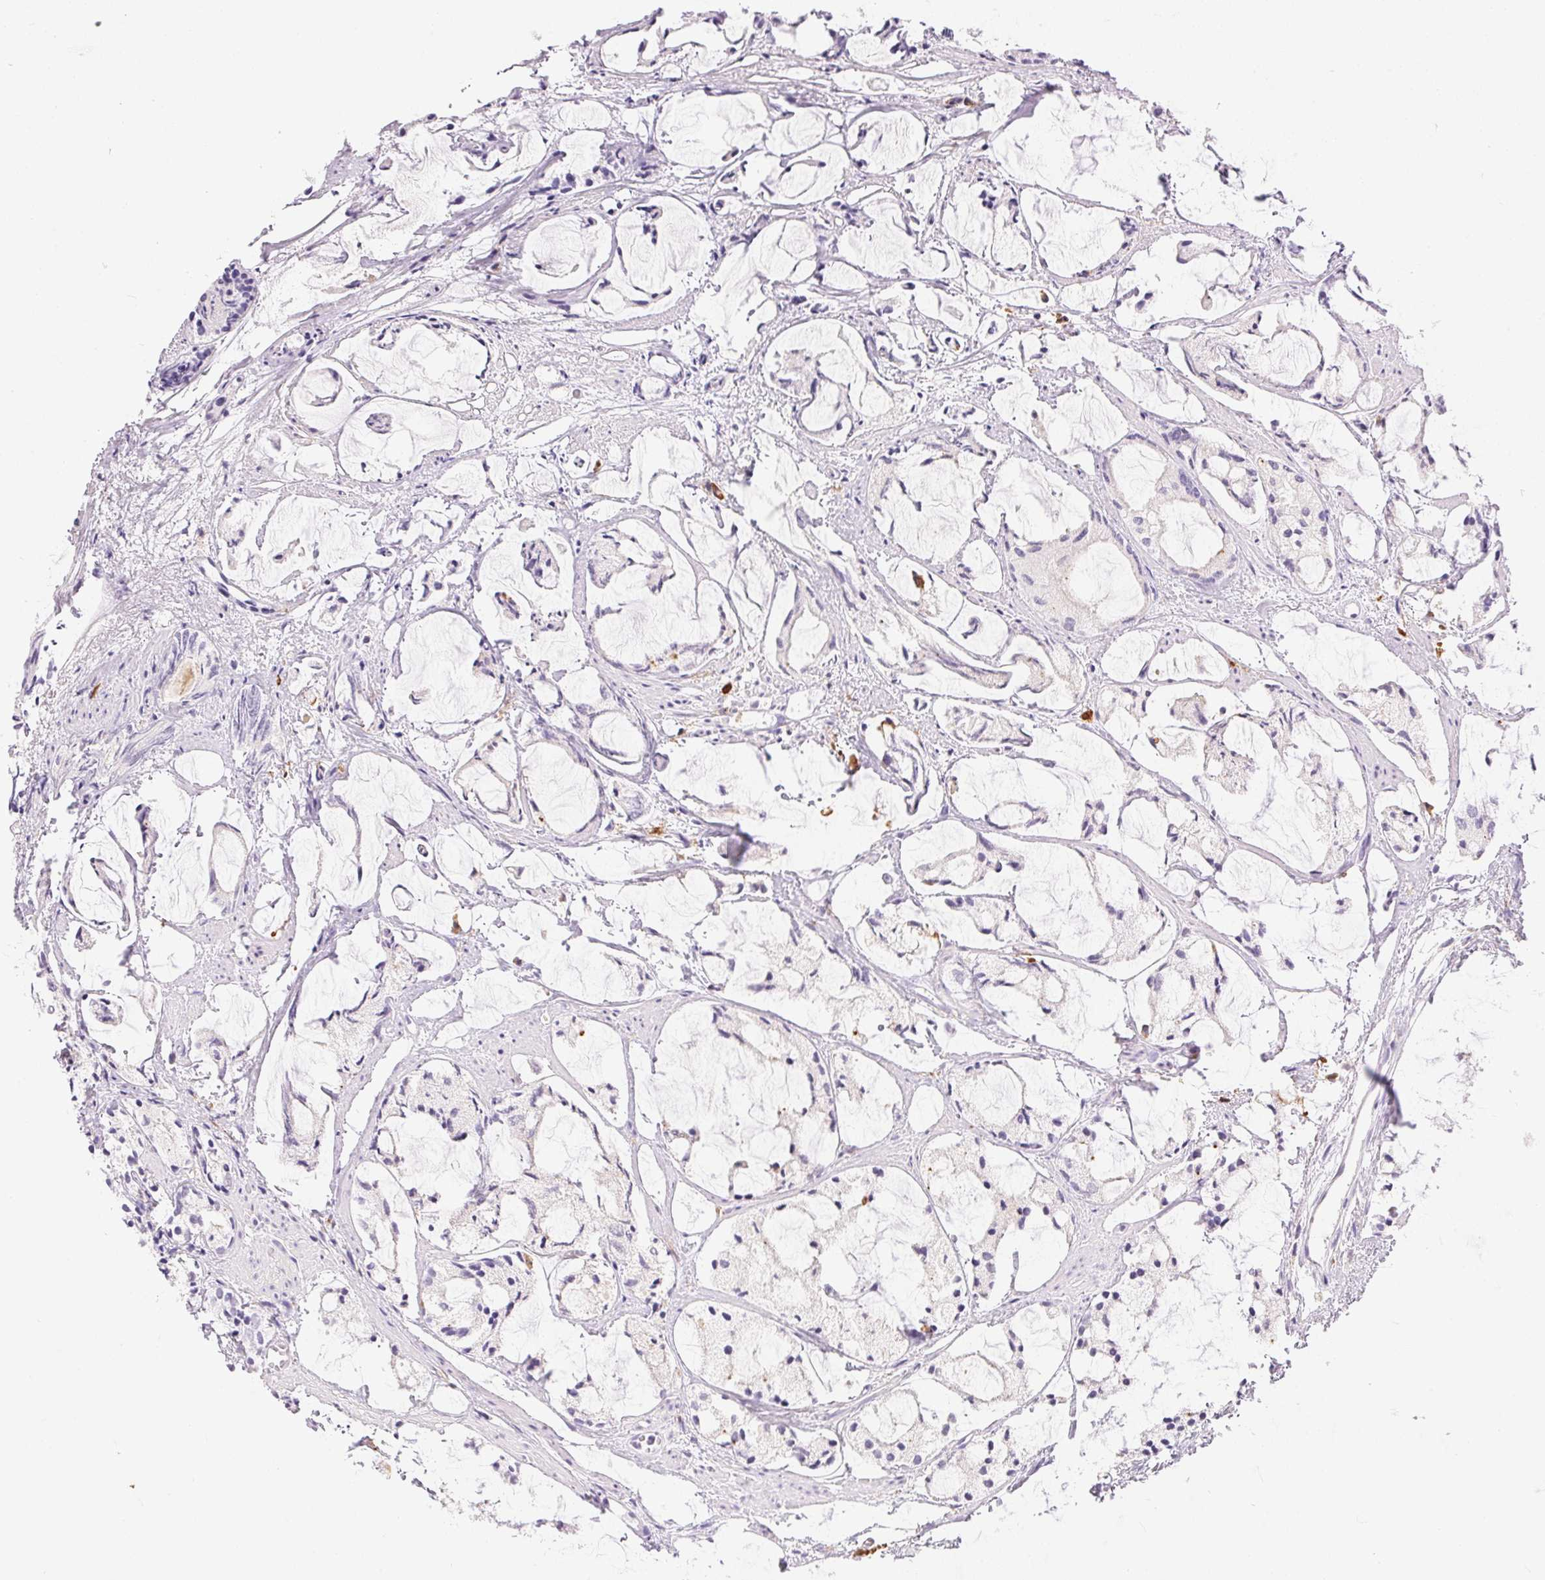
{"staining": {"intensity": "negative", "quantity": "none", "location": "none"}, "tissue": "prostate cancer", "cell_type": "Tumor cells", "image_type": "cancer", "snomed": [{"axis": "morphology", "description": "Adenocarcinoma, High grade"}, {"axis": "topography", "description": "Prostate"}], "caption": "Tumor cells show no significant expression in prostate adenocarcinoma (high-grade).", "gene": "PNLIPRP3", "patient": {"sex": "male", "age": 85}}